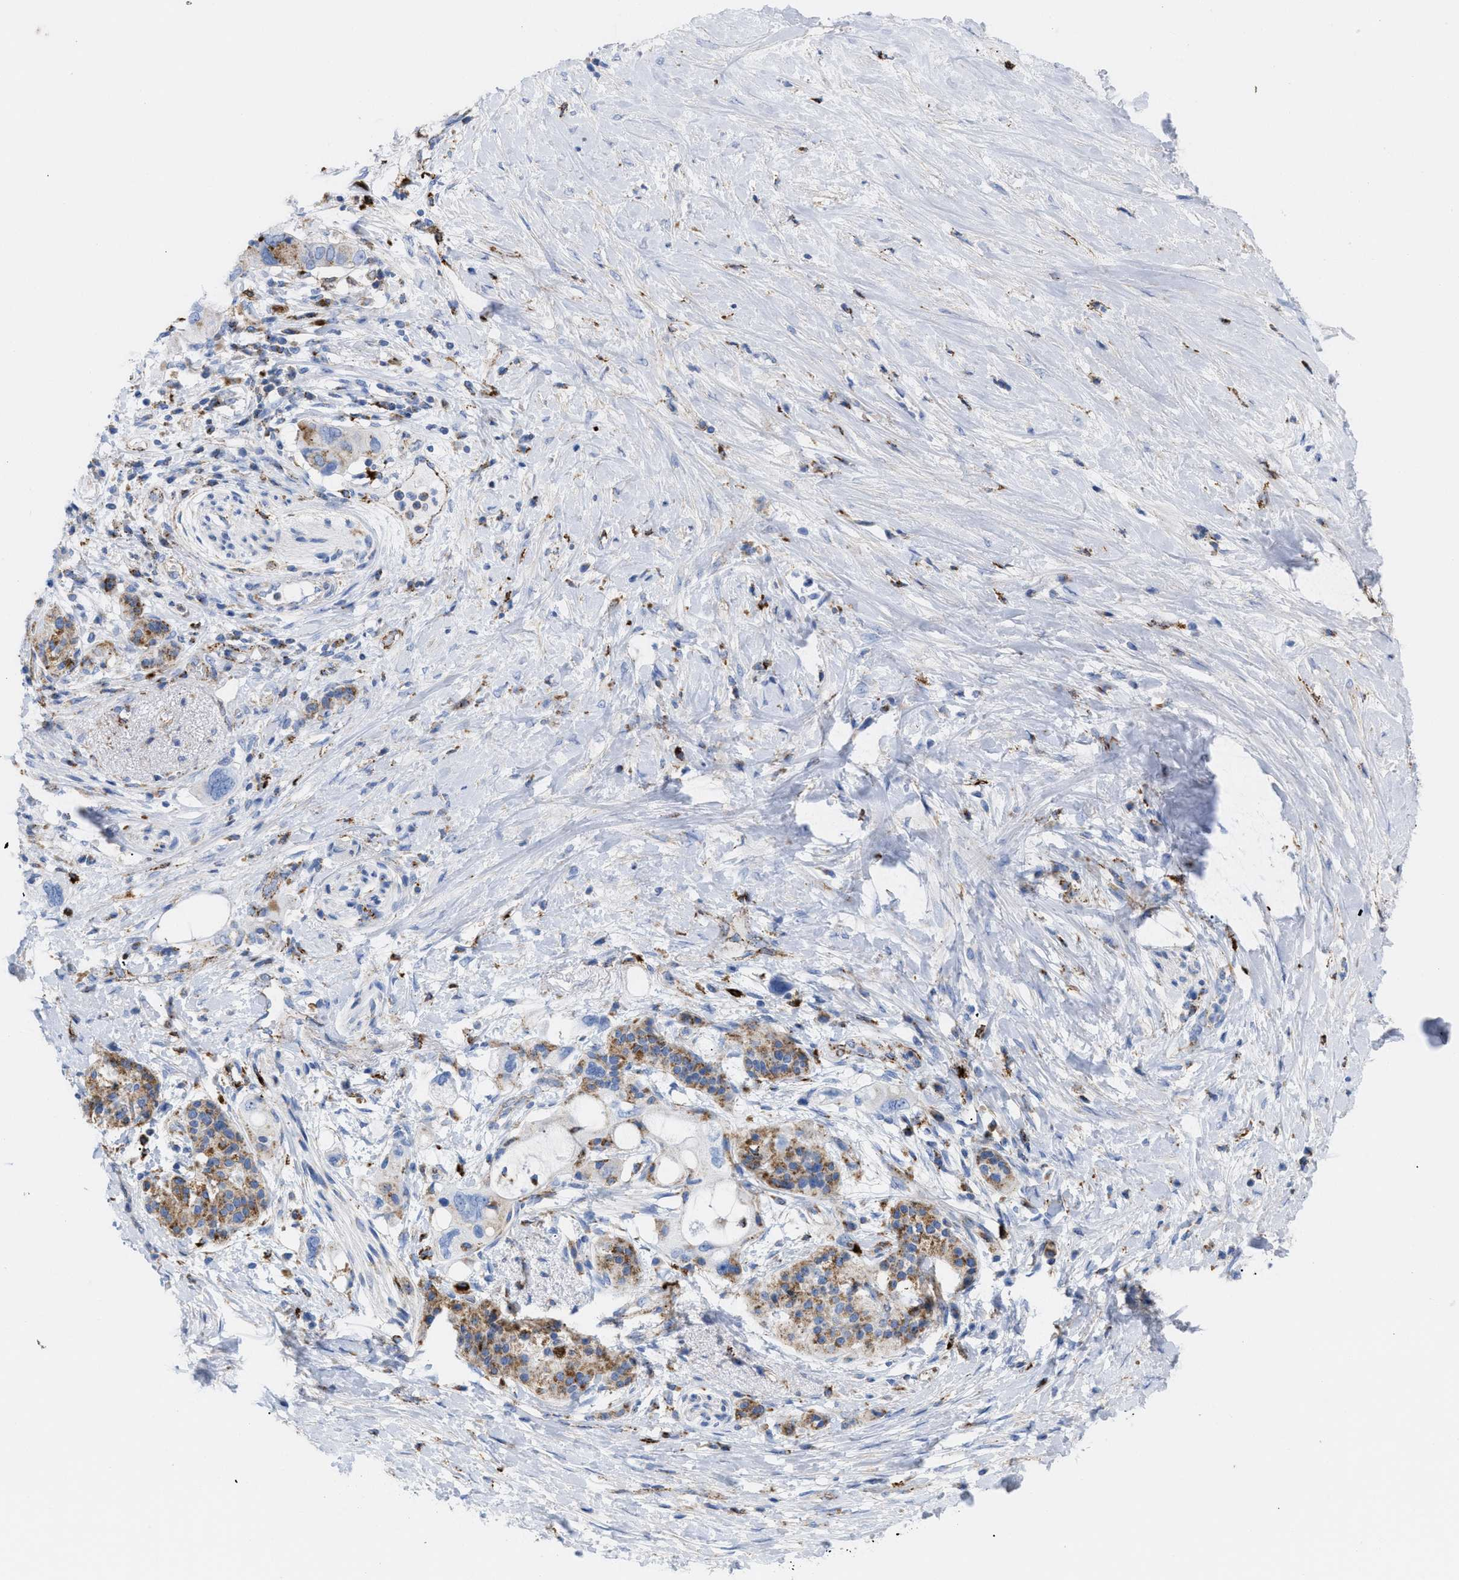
{"staining": {"intensity": "moderate", "quantity": ">75%", "location": "cytoplasmic/membranous"}, "tissue": "pancreatic cancer", "cell_type": "Tumor cells", "image_type": "cancer", "snomed": [{"axis": "morphology", "description": "Adenocarcinoma, NOS"}, {"axis": "topography", "description": "Pancreas"}], "caption": "A brown stain shows moderate cytoplasmic/membranous positivity of a protein in human pancreatic adenocarcinoma tumor cells.", "gene": "DRAM2", "patient": {"sex": "female", "age": 56}}